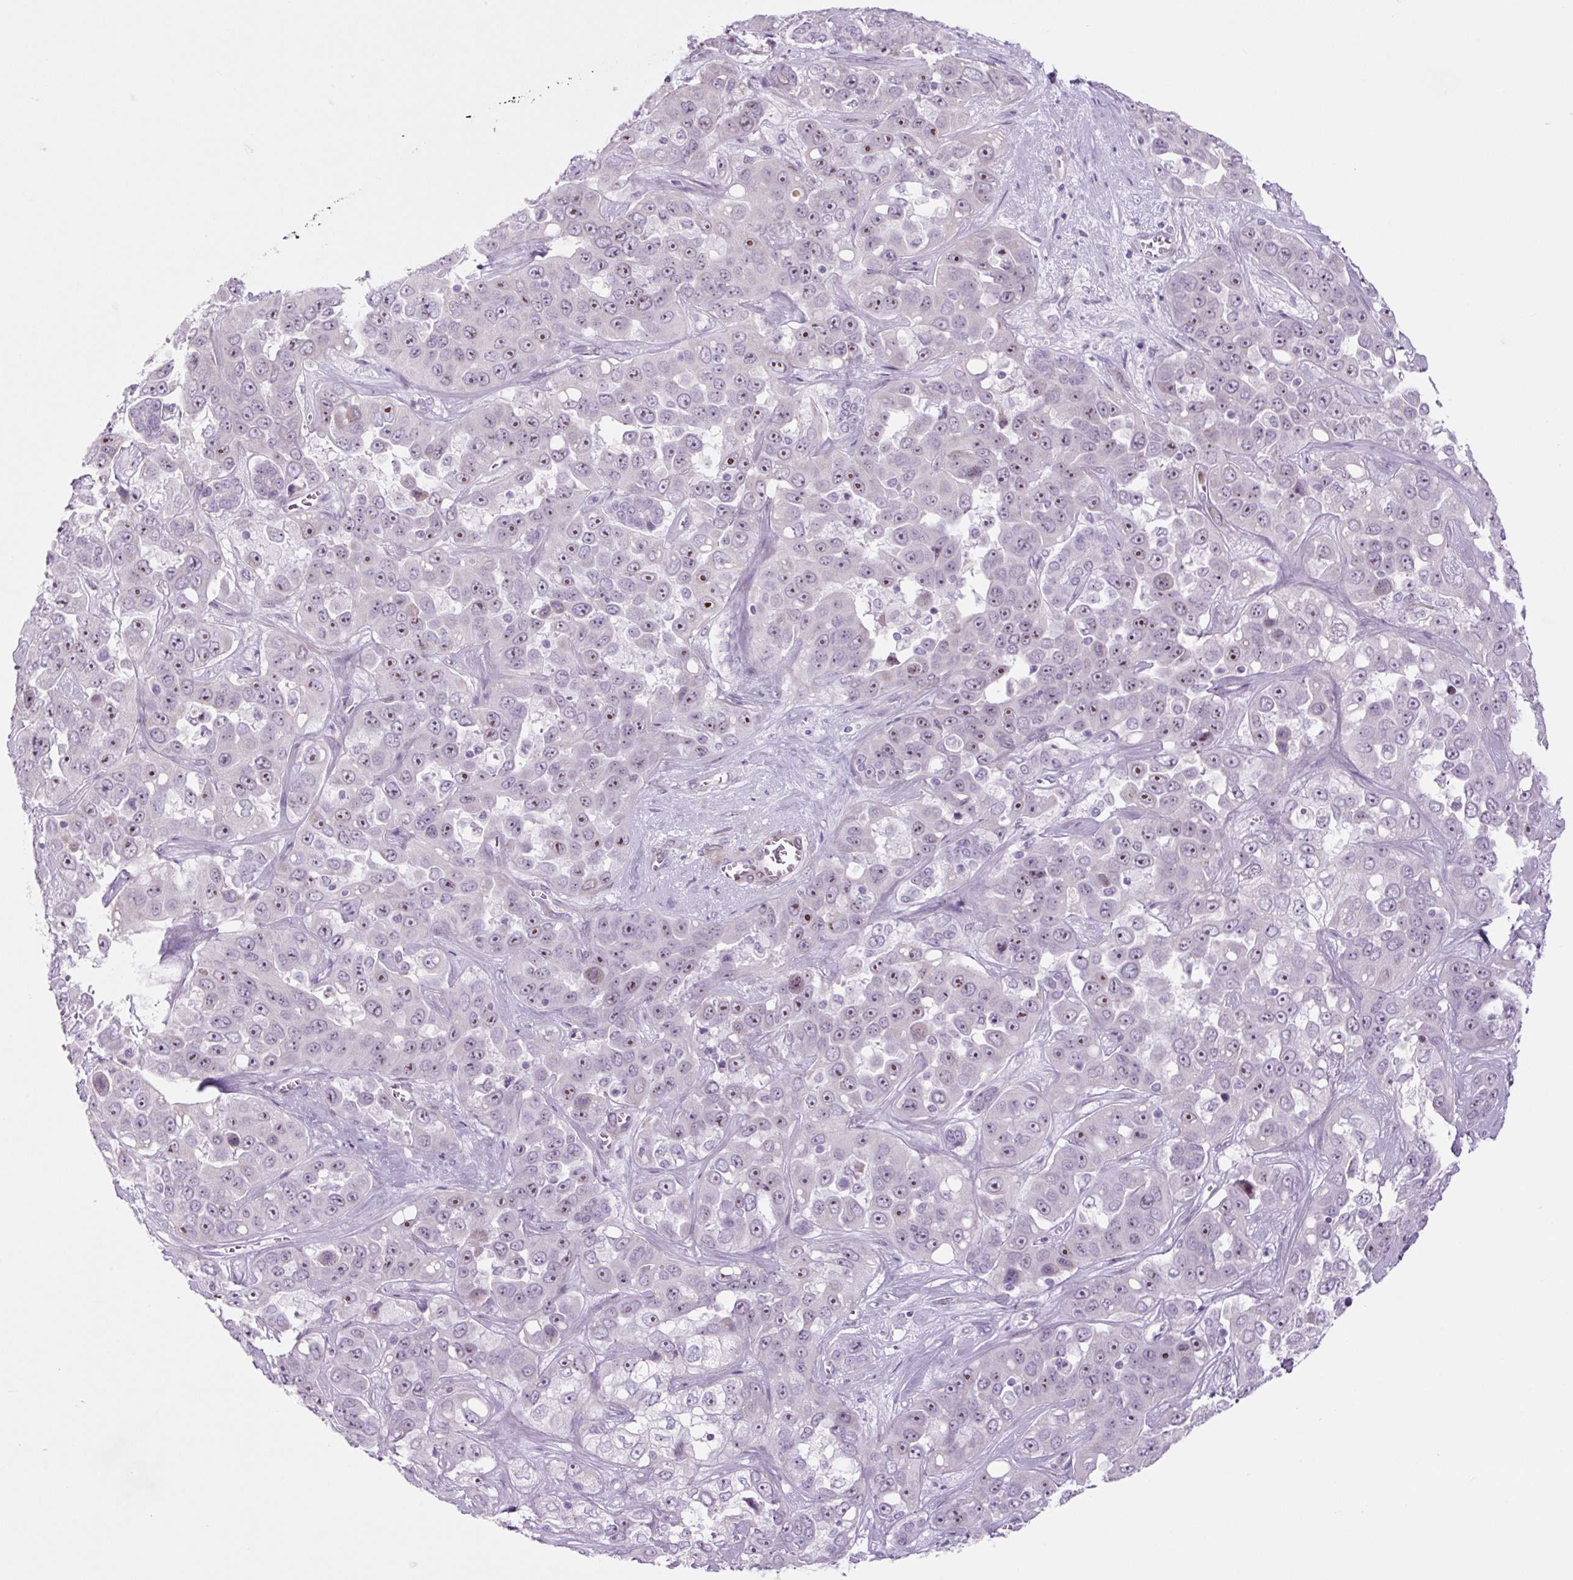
{"staining": {"intensity": "moderate", "quantity": "25%-75%", "location": "nuclear"}, "tissue": "liver cancer", "cell_type": "Tumor cells", "image_type": "cancer", "snomed": [{"axis": "morphology", "description": "Cholangiocarcinoma"}, {"axis": "topography", "description": "Liver"}], "caption": "DAB (3,3'-diaminobenzidine) immunohistochemical staining of human cholangiocarcinoma (liver) displays moderate nuclear protein positivity in approximately 25%-75% of tumor cells.", "gene": "RRS1", "patient": {"sex": "female", "age": 52}}